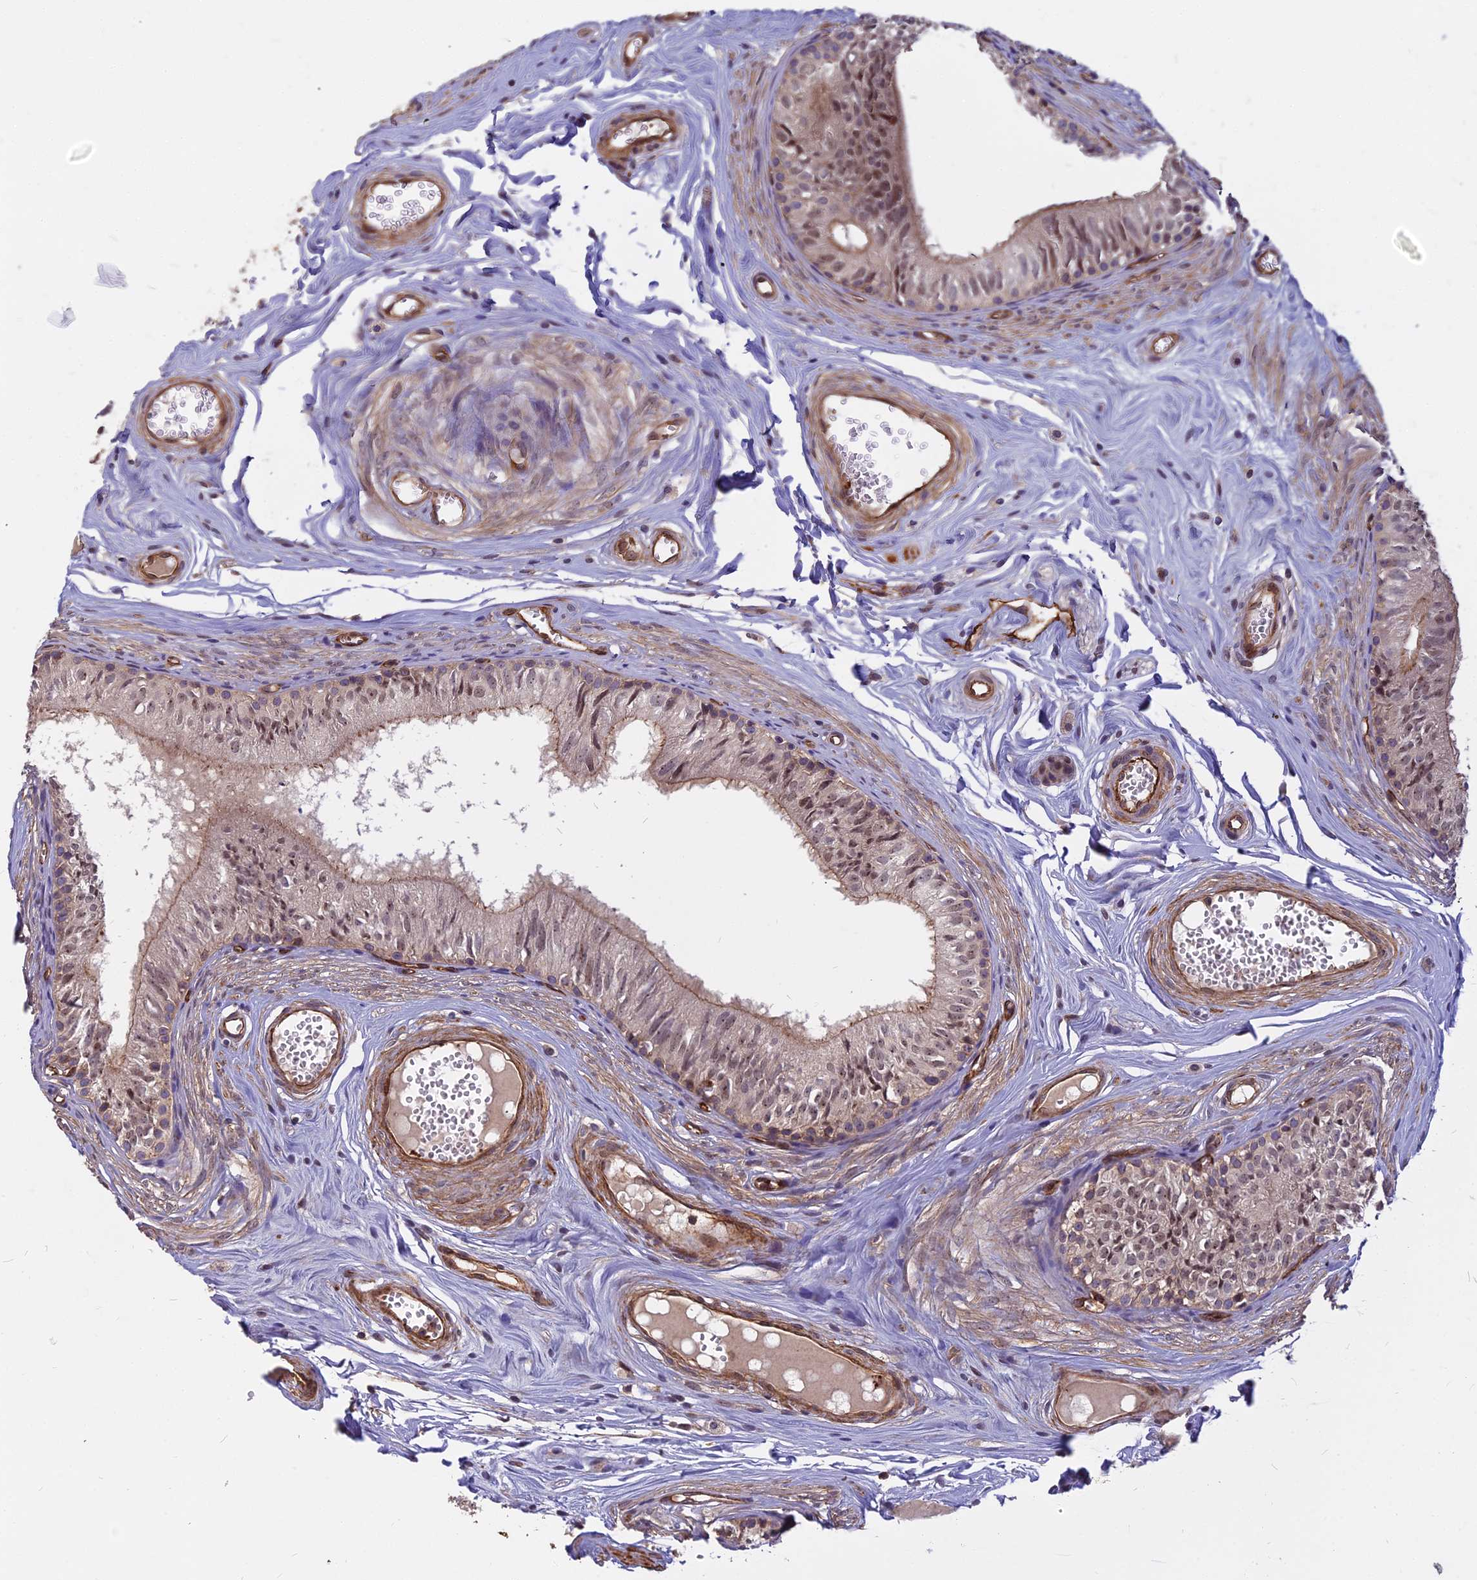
{"staining": {"intensity": "moderate", "quantity": "25%-75%", "location": "cytoplasmic/membranous,nuclear"}, "tissue": "epididymis", "cell_type": "Glandular cells", "image_type": "normal", "snomed": [{"axis": "morphology", "description": "Normal tissue, NOS"}, {"axis": "topography", "description": "Epididymis"}], "caption": "DAB immunohistochemical staining of benign human epididymis reveals moderate cytoplasmic/membranous,nuclear protein expression in about 25%-75% of glandular cells.", "gene": "TCEA3", "patient": {"sex": "male", "age": 36}}